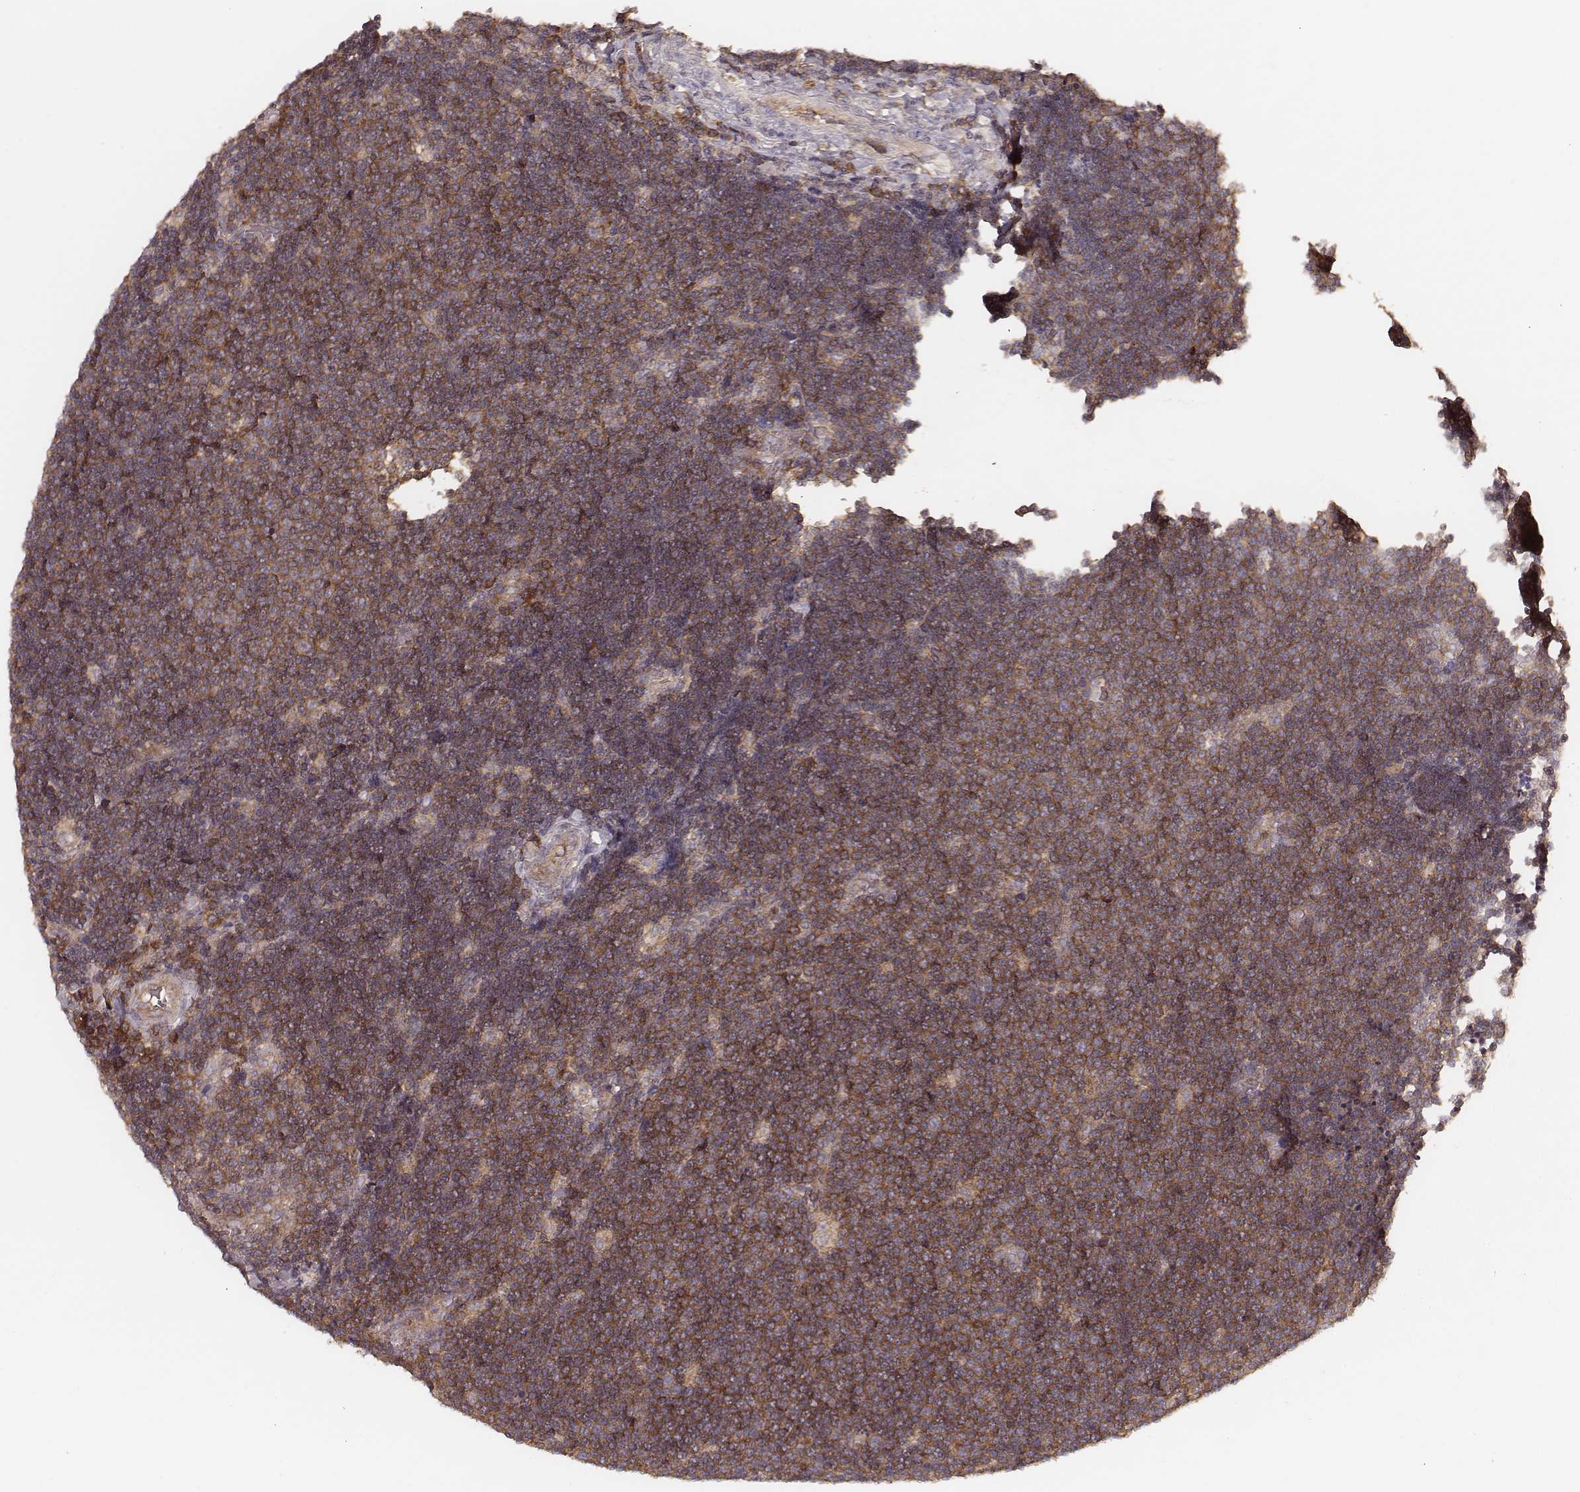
{"staining": {"intensity": "moderate", "quantity": ">75%", "location": "cytoplasmic/membranous"}, "tissue": "lymphoma", "cell_type": "Tumor cells", "image_type": "cancer", "snomed": [{"axis": "morphology", "description": "Malignant lymphoma, non-Hodgkin's type, Low grade"}, {"axis": "topography", "description": "Brain"}], "caption": "Immunohistochemistry staining of lymphoma, which displays medium levels of moderate cytoplasmic/membranous positivity in about >75% of tumor cells indicating moderate cytoplasmic/membranous protein positivity. The staining was performed using DAB (3,3'-diaminobenzidine) (brown) for protein detection and nuclei were counterstained in hematoxylin (blue).", "gene": "CARS1", "patient": {"sex": "female", "age": 66}}